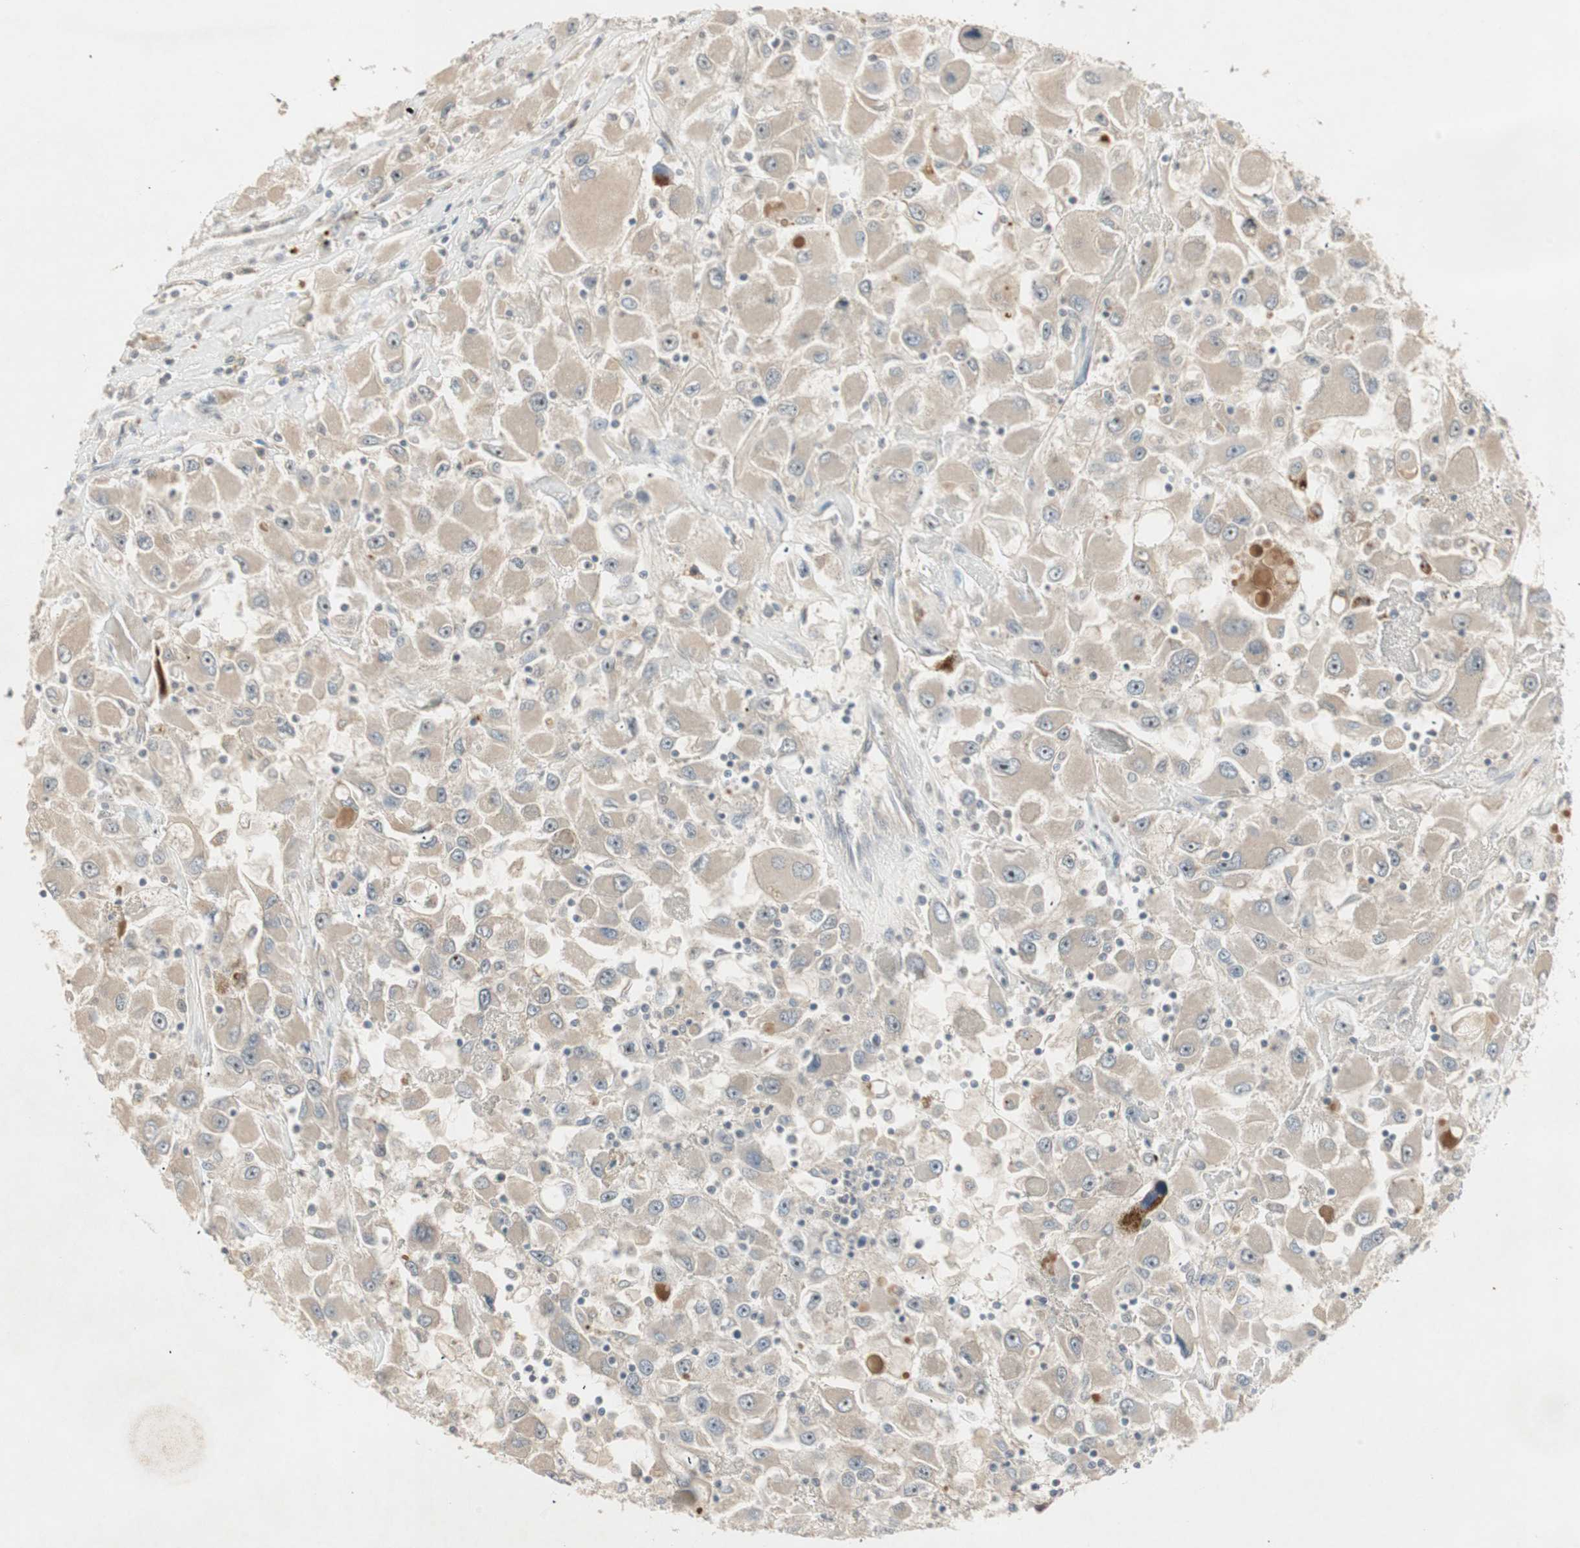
{"staining": {"intensity": "weak", "quantity": "25%-75%", "location": "cytoplasmic/membranous"}, "tissue": "renal cancer", "cell_type": "Tumor cells", "image_type": "cancer", "snomed": [{"axis": "morphology", "description": "Adenocarcinoma, NOS"}, {"axis": "topography", "description": "Kidney"}], "caption": "Adenocarcinoma (renal) stained for a protein (brown) demonstrates weak cytoplasmic/membranous positive staining in approximately 25%-75% of tumor cells.", "gene": "ACSL5", "patient": {"sex": "female", "age": 52}}